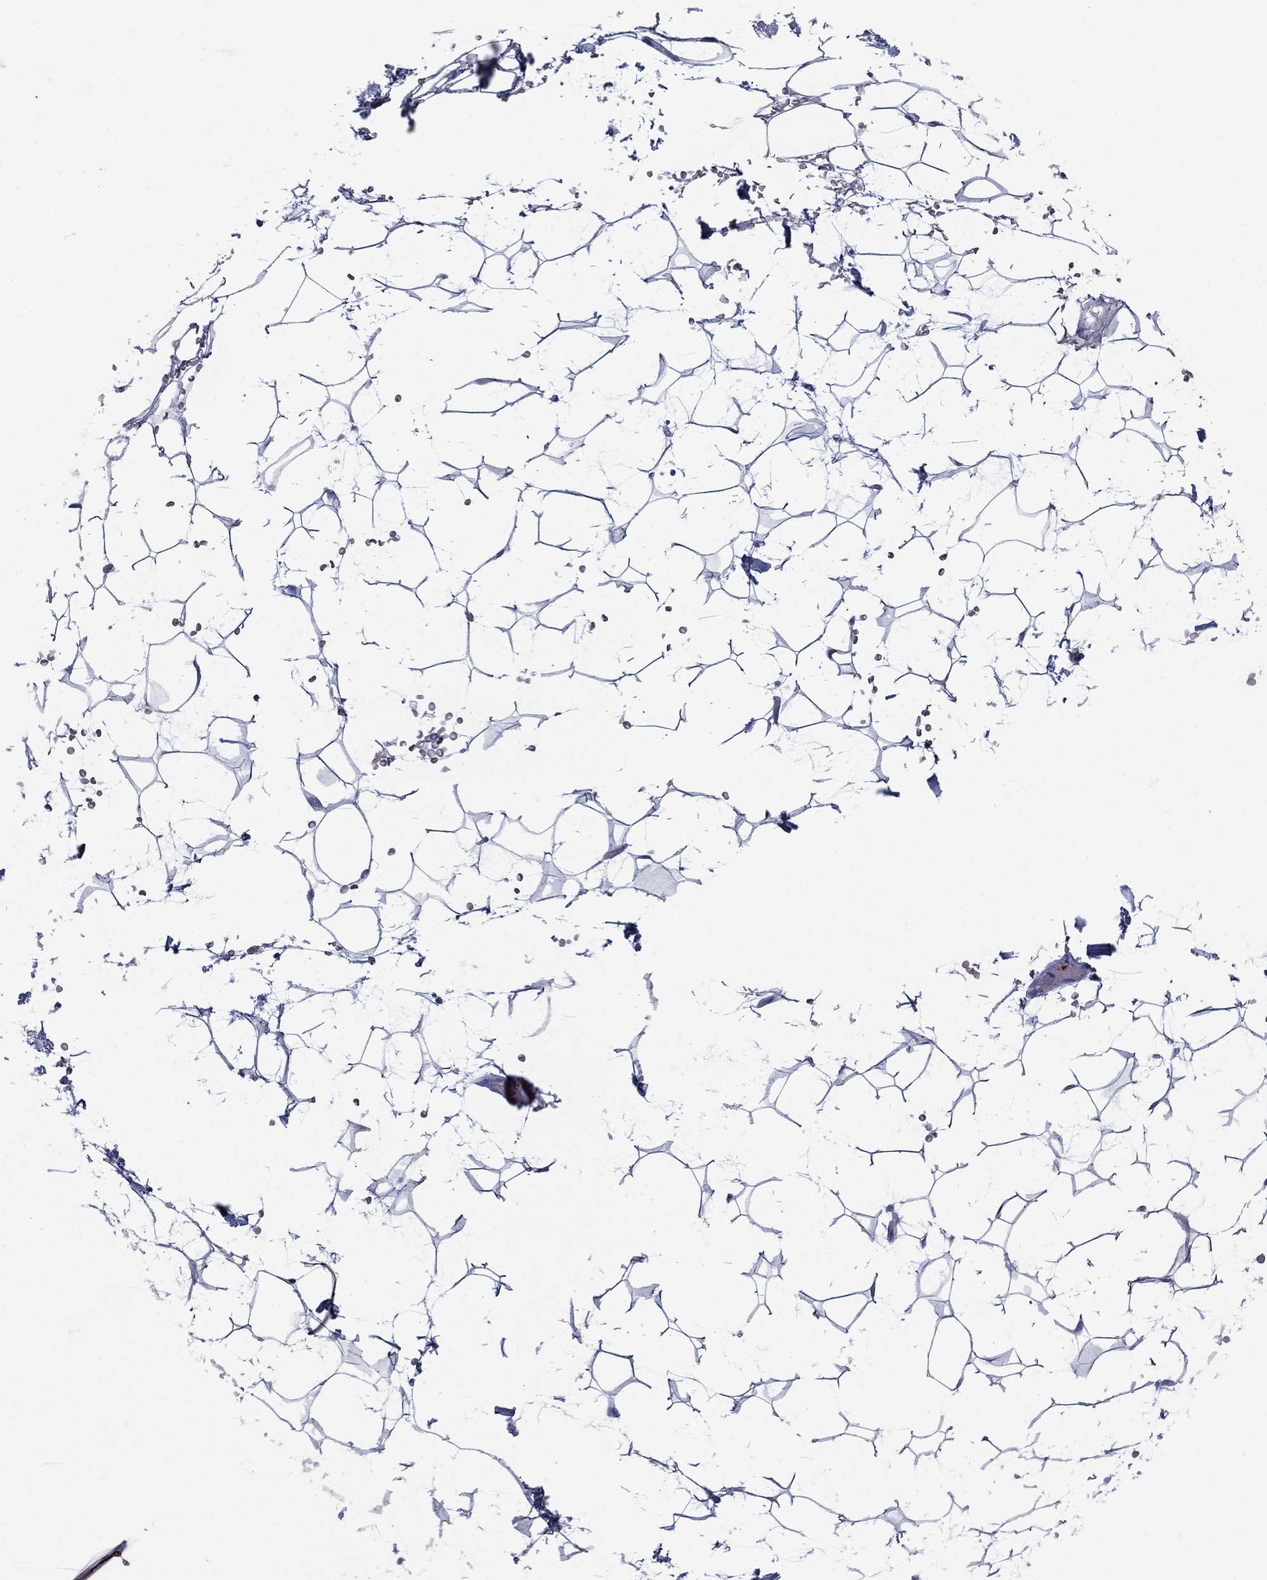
{"staining": {"intensity": "negative", "quantity": "none", "location": "none"}, "tissue": "adipose tissue", "cell_type": "Adipocytes", "image_type": "normal", "snomed": [{"axis": "morphology", "description": "Normal tissue, NOS"}, {"axis": "topography", "description": "Skin"}, {"axis": "topography", "description": "Peripheral nerve tissue"}], "caption": "A high-resolution histopathology image shows immunohistochemistry staining of normal adipose tissue, which reveals no significant expression in adipocytes.", "gene": "AZU1", "patient": {"sex": "female", "age": 56}}